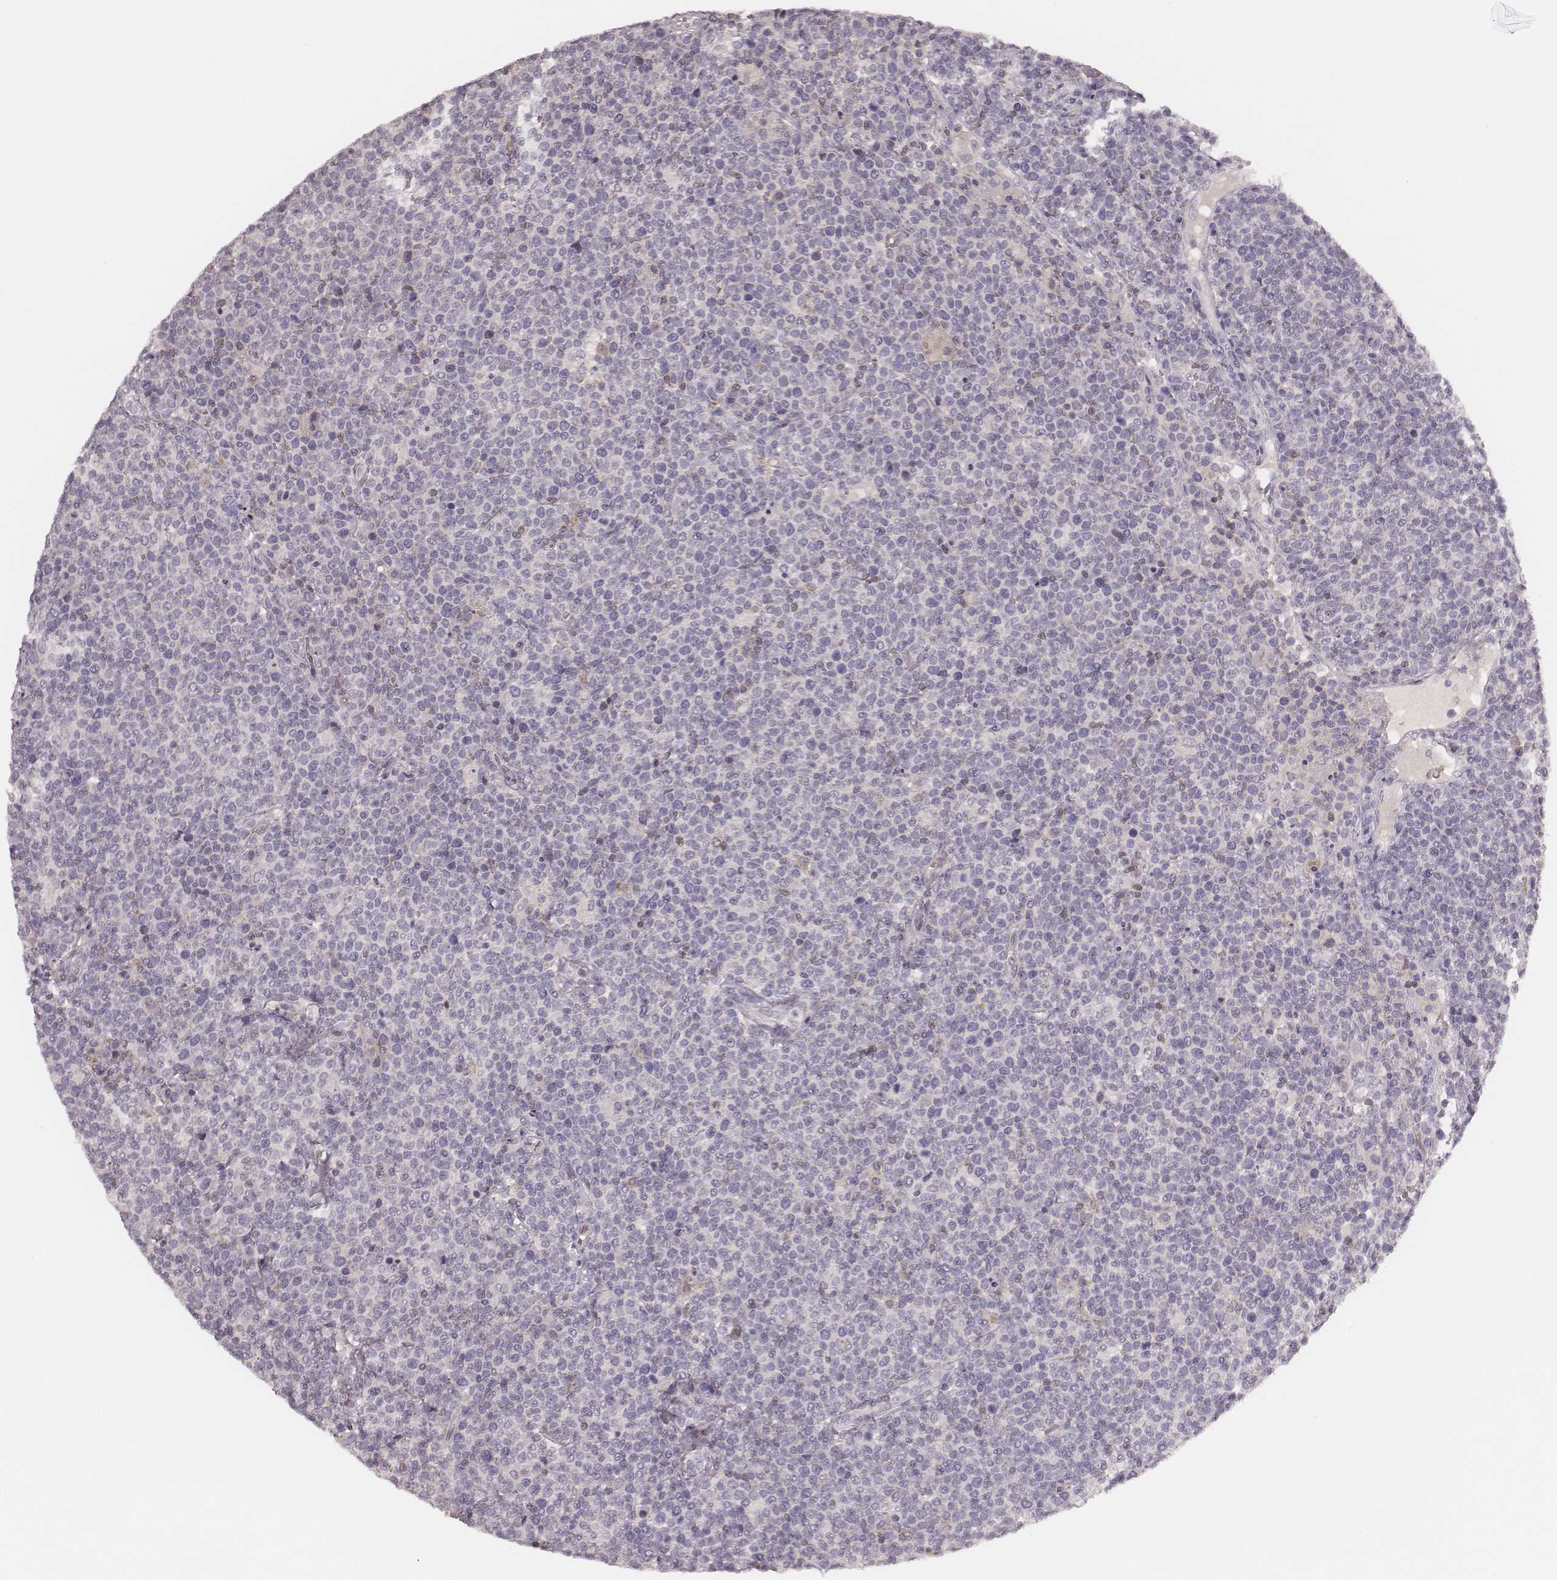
{"staining": {"intensity": "negative", "quantity": "none", "location": "none"}, "tissue": "lymphoma", "cell_type": "Tumor cells", "image_type": "cancer", "snomed": [{"axis": "morphology", "description": "Malignant lymphoma, non-Hodgkin's type, High grade"}, {"axis": "topography", "description": "Lymph node"}], "caption": "Photomicrograph shows no significant protein positivity in tumor cells of lymphoma.", "gene": "MSX1", "patient": {"sex": "male", "age": 61}}